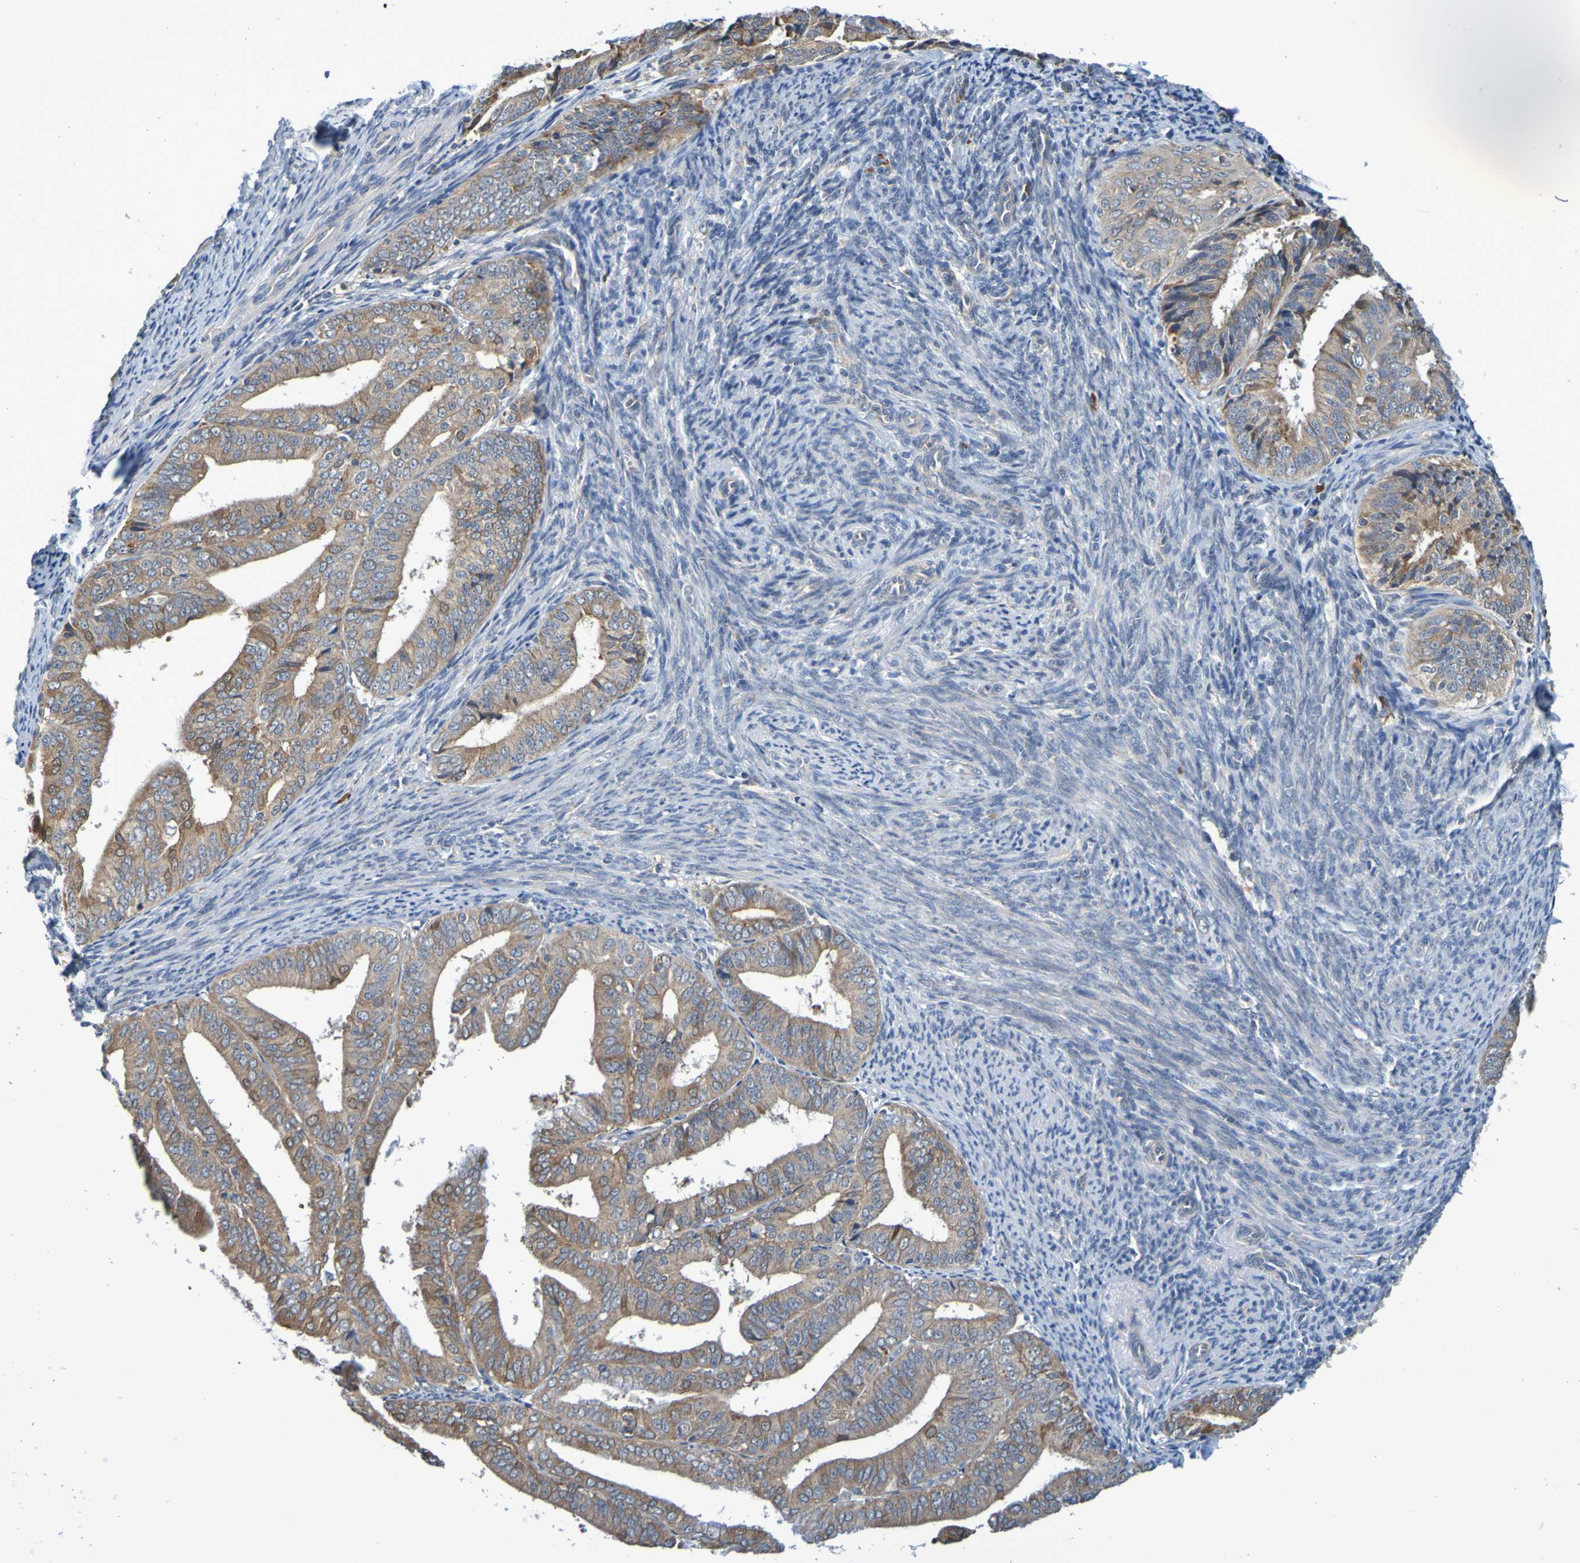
{"staining": {"intensity": "weak", "quantity": ">75%", "location": "cytoplasmic/membranous,nuclear"}, "tissue": "endometrial cancer", "cell_type": "Tumor cells", "image_type": "cancer", "snomed": [{"axis": "morphology", "description": "Adenocarcinoma, NOS"}, {"axis": "topography", "description": "Endometrium"}], "caption": "Immunohistochemistry (IHC) image of neoplastic tissue: endometrial cancer stained using IHC exhibits low levels of weak protein expression localized specifically in the cytoplasmic/membranous and nuclear of tumor cells, appearing as a cytoplasmic/membranous and nuclear brown color.", "gene": "CLDN18", "patient": {"sex": "female", "age": 63}}